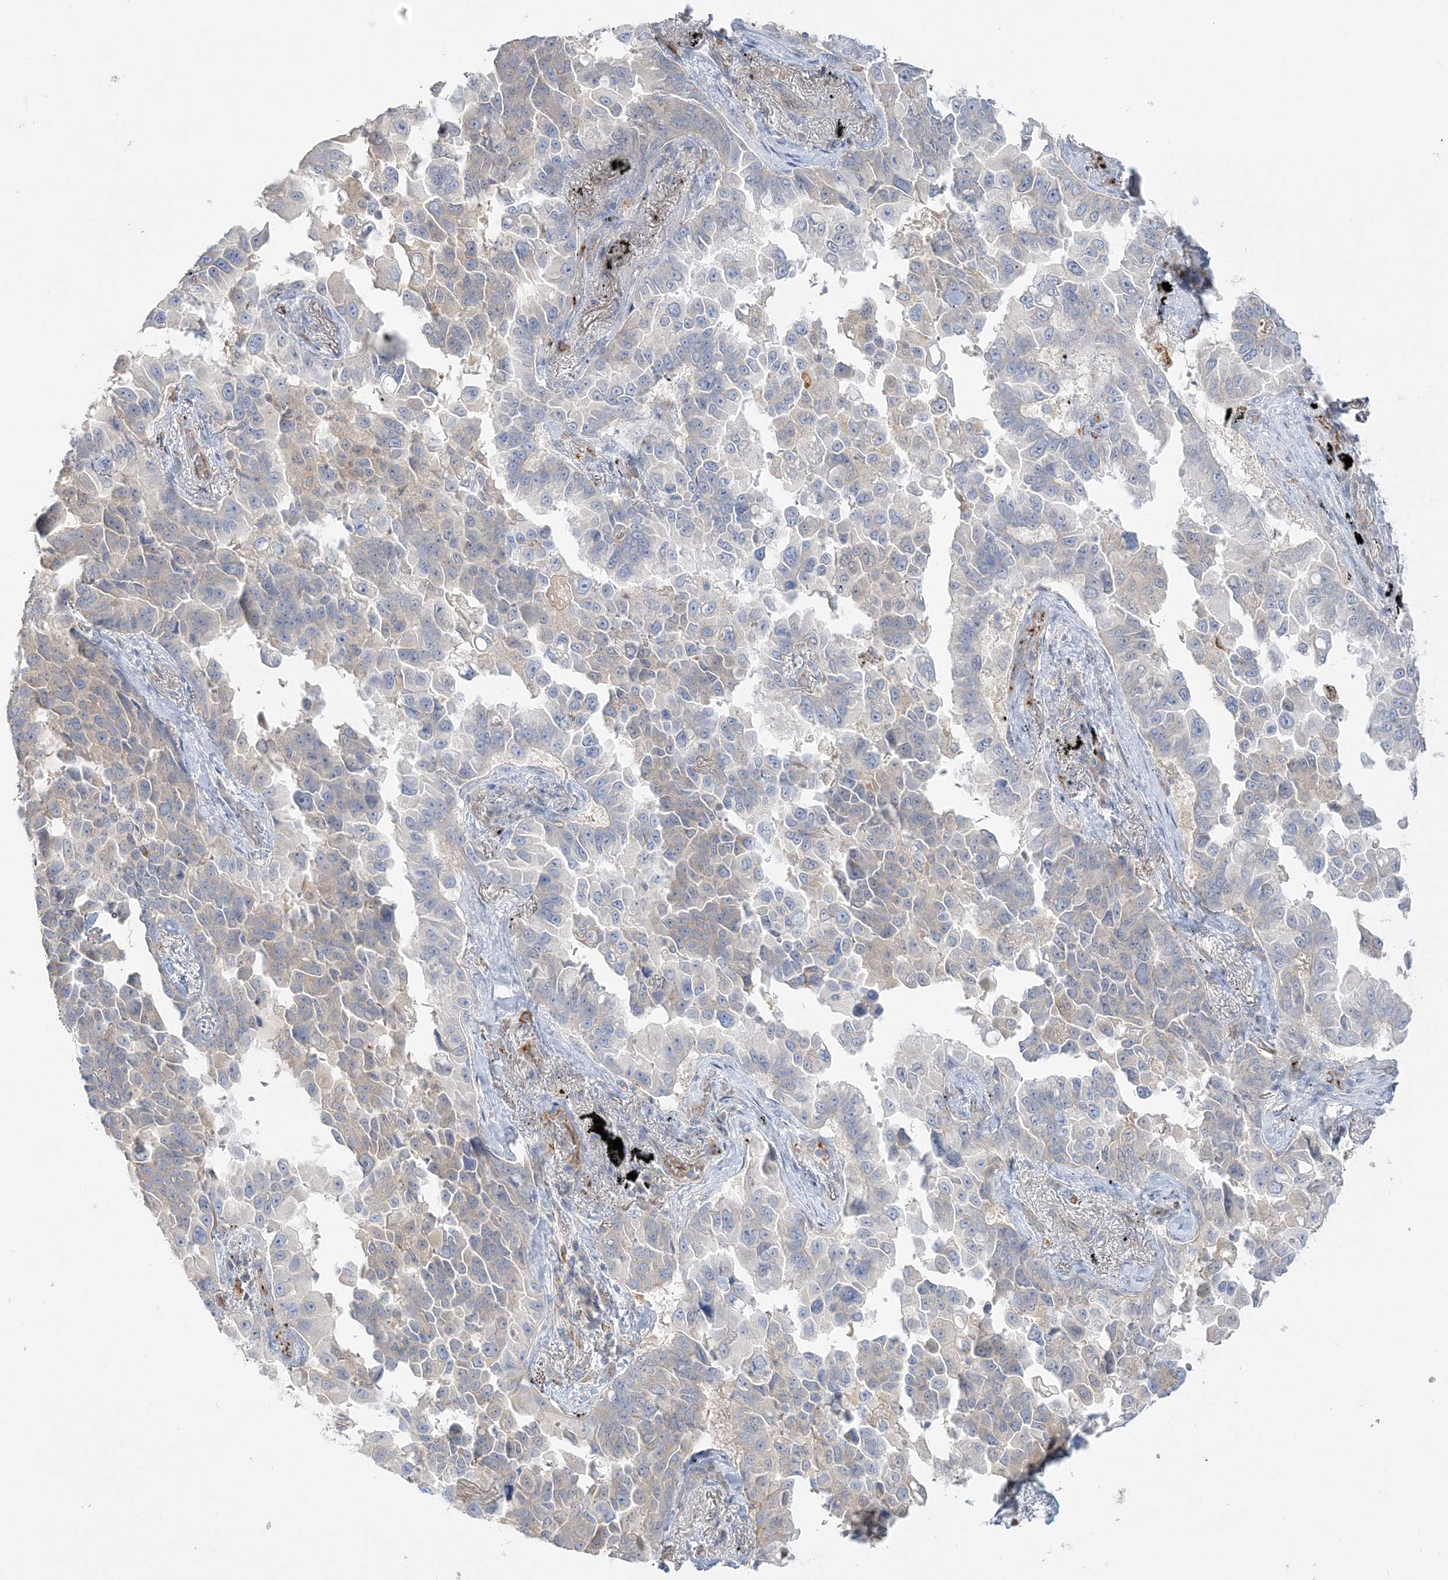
{"staining": {"intensity": "negative", "quantity": "none", "location": "none"}, "tissue": "lung cancer", "cell_type": "Tumor cells", "image_type": "cancer", "snomed": [{"axis": "morphology", "description": "Adenocarcinoma, NOS"}, {"axis": "topography", "description": "Lung"}], "caption": "There is no significant positivity in tumor cells of adenocarcinoma (lung).", "gene": "INPP1", "patient": {"sex": "female", "age": 67}}